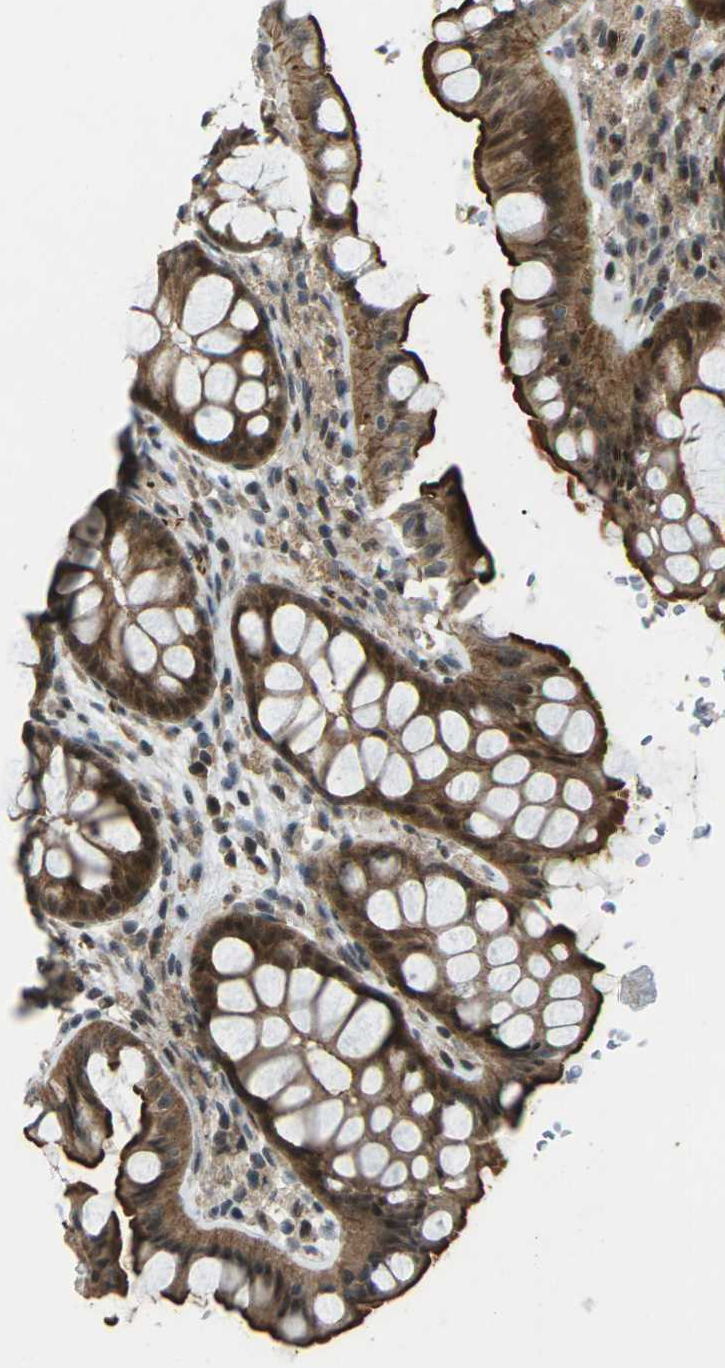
{"staining": {"intensity": "moderate", "quantity": "25%-75%", "location": "cytoplasmic/membranous"}, "tissue": "colon", "cell_type": "Endothelial cells", "image_type": "normal", "snomed": [{"axis": "morphology", "description": "Normal tissue, NOS"}, {"axis": "topography", "description": "Colon"}], "caption": "Immunohistochemical staining of benign human colon demonstrates medium levels of moderate cytoplasmic/membranous expression in about 25%-75% of endothelial cells.", "gene": "UBE2S", "patient": {"sex": "female", "age": 55}}